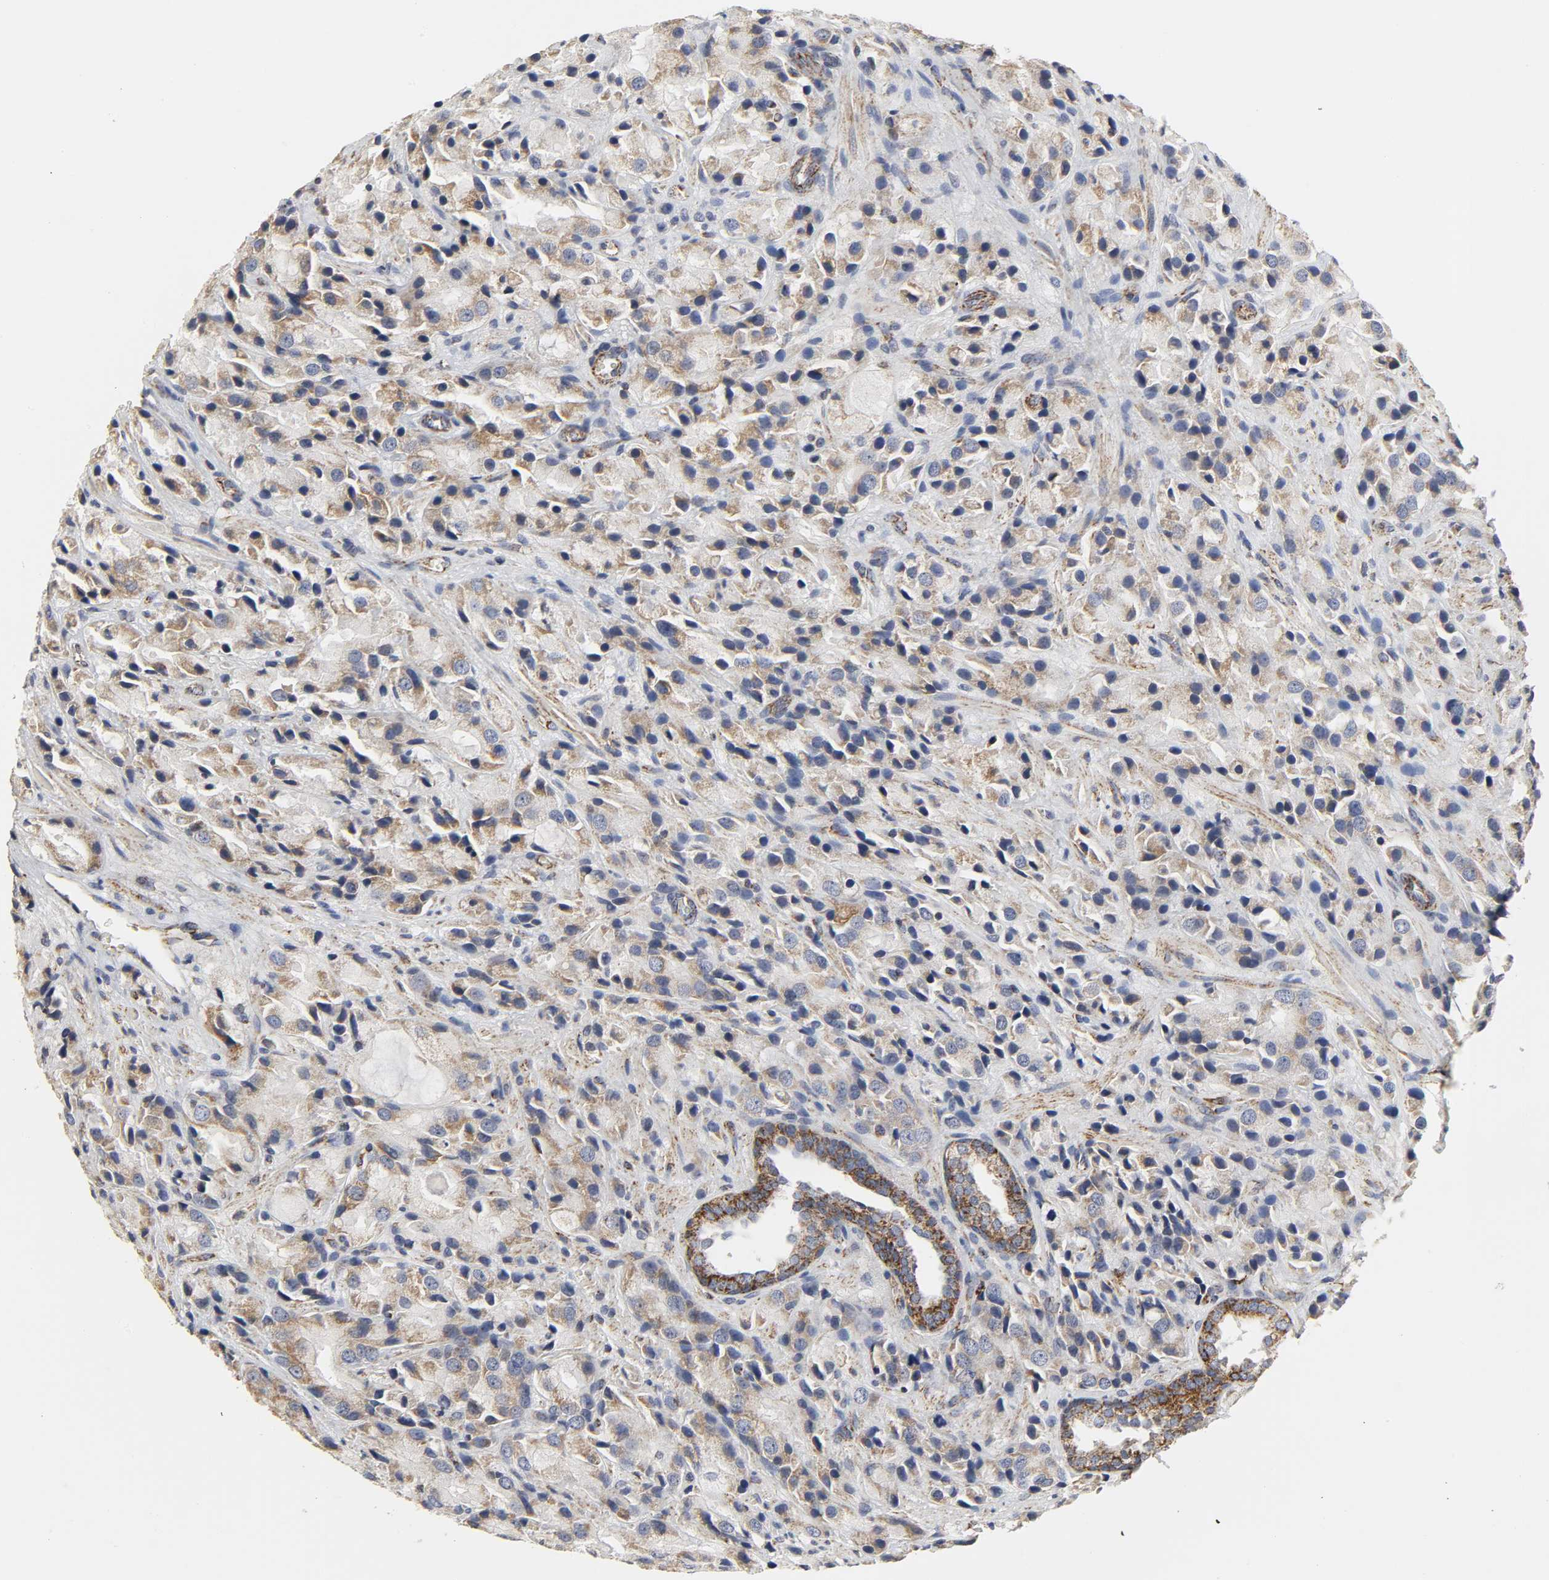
{"staining": {"intensity": "moderate", "quantity": ">75%", "location": "cytoplasmic/membranous"}, "tissue": "prostate cancer", "cell_type": "Tumor cells", "image_type": "cancer", "snomed": [{"axis": "morphology", "description": "Adenocarcinoma, High grade"}, {"axis": "topography", "description": "Prostate"}], "caption": "High-power microscopy captured an IHC photomicrograph of adenocarcinoma (high-grade) (prostate), revealing moderate cytoplasmic/membranous staining in approximately >75% of tumor cells.", "gene": "COX6B1", "patient": {"sex": "male", "age": 70}}